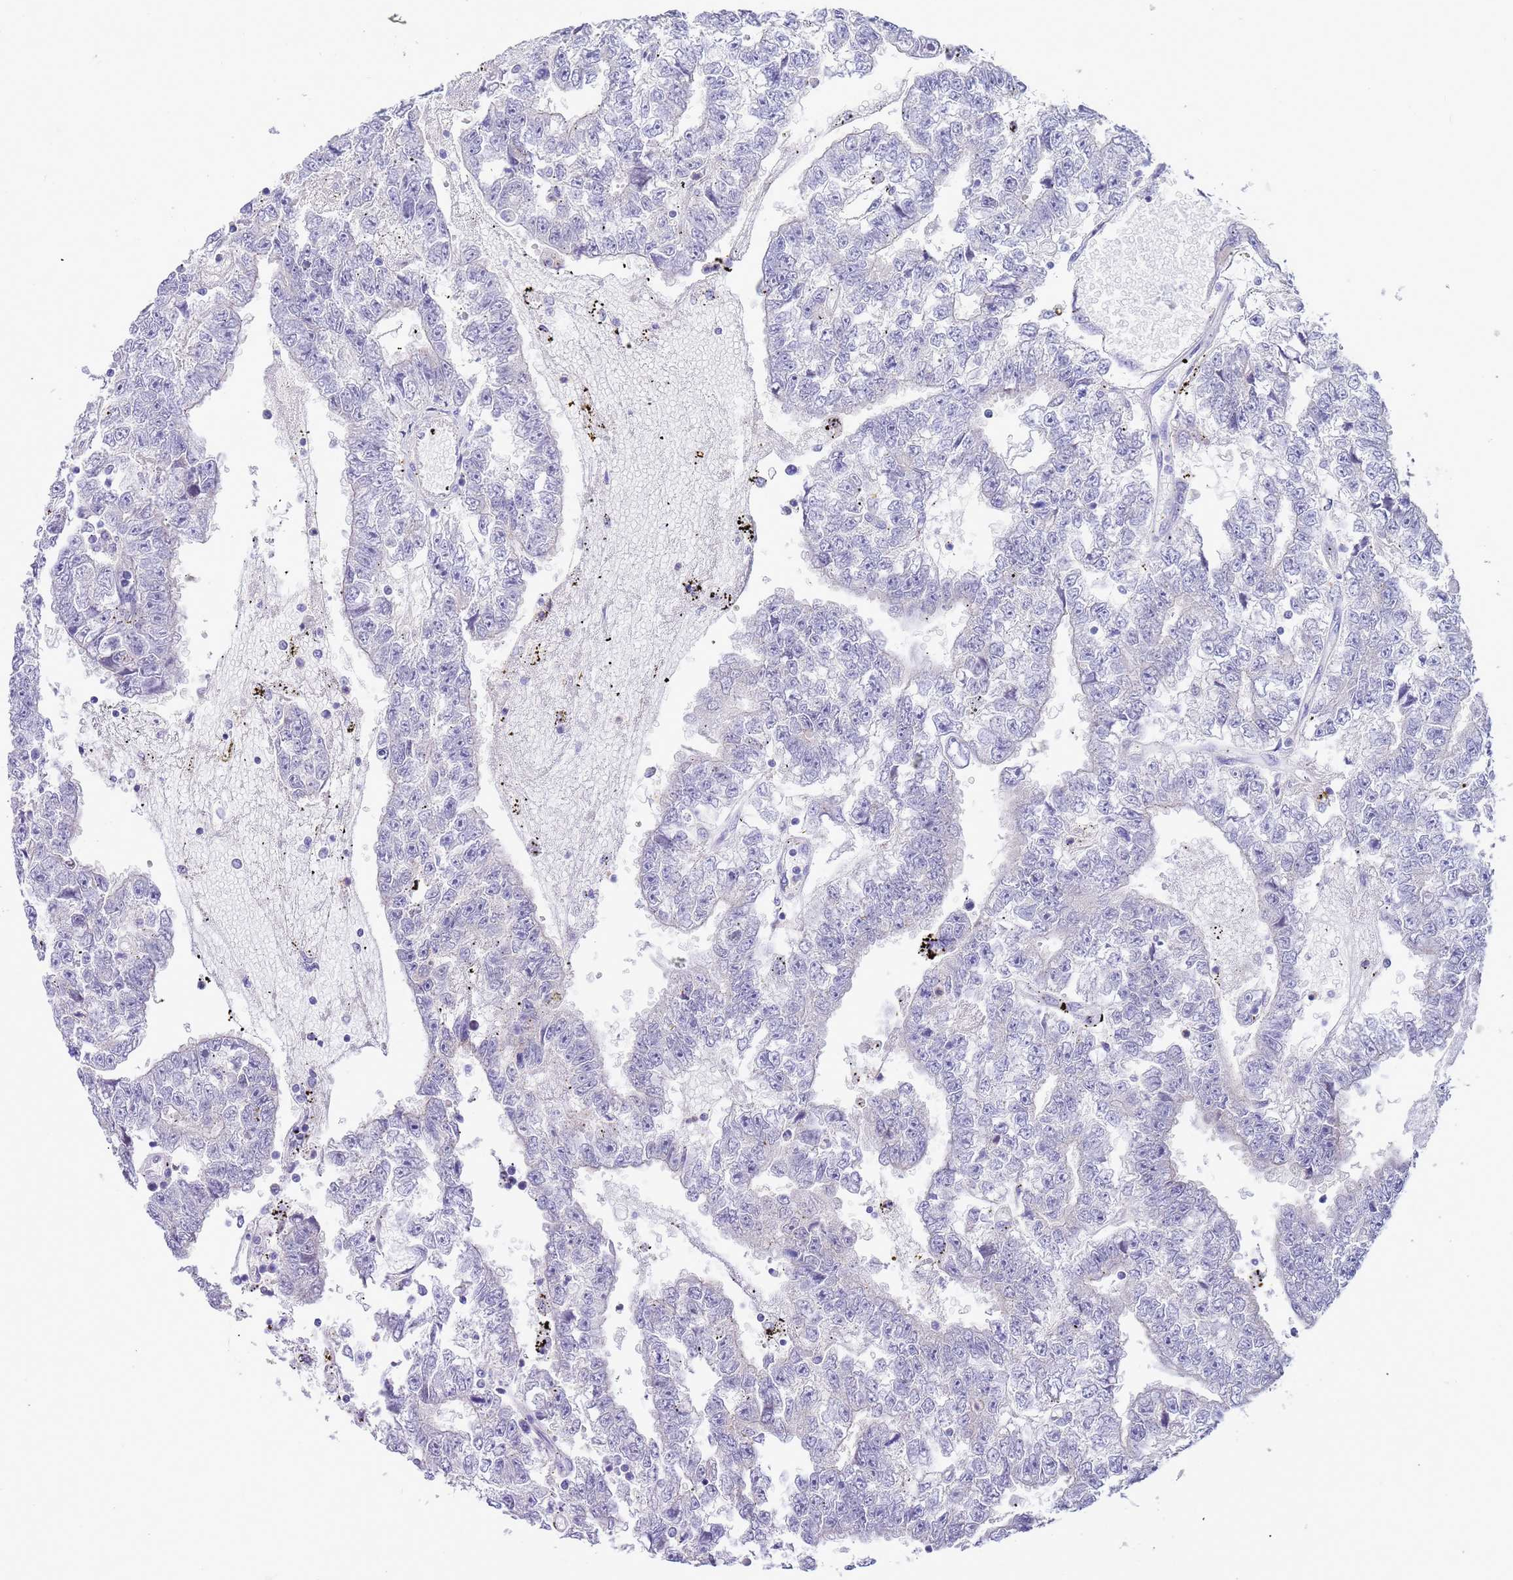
{"staining": {"intensity": "negative", "quantity": "none", "location": "none"}, "tissue": "testis cancer", "cell_type": "Tumor cells", "image_type": "cancer", "snomed": [{"axis": "morphology", "description": "Carcinoma, Embryonal, NOS"}, {"axis": "topography", "description": "Testis"}], "caption": "Immunohistochemistry histopathology image of human embryonal carcinoma (testis) stained for a protein (brown), which displays no staining in tumor cells.", "gene": "TYW1", "patient": {"sex": "male", "age": 25}}